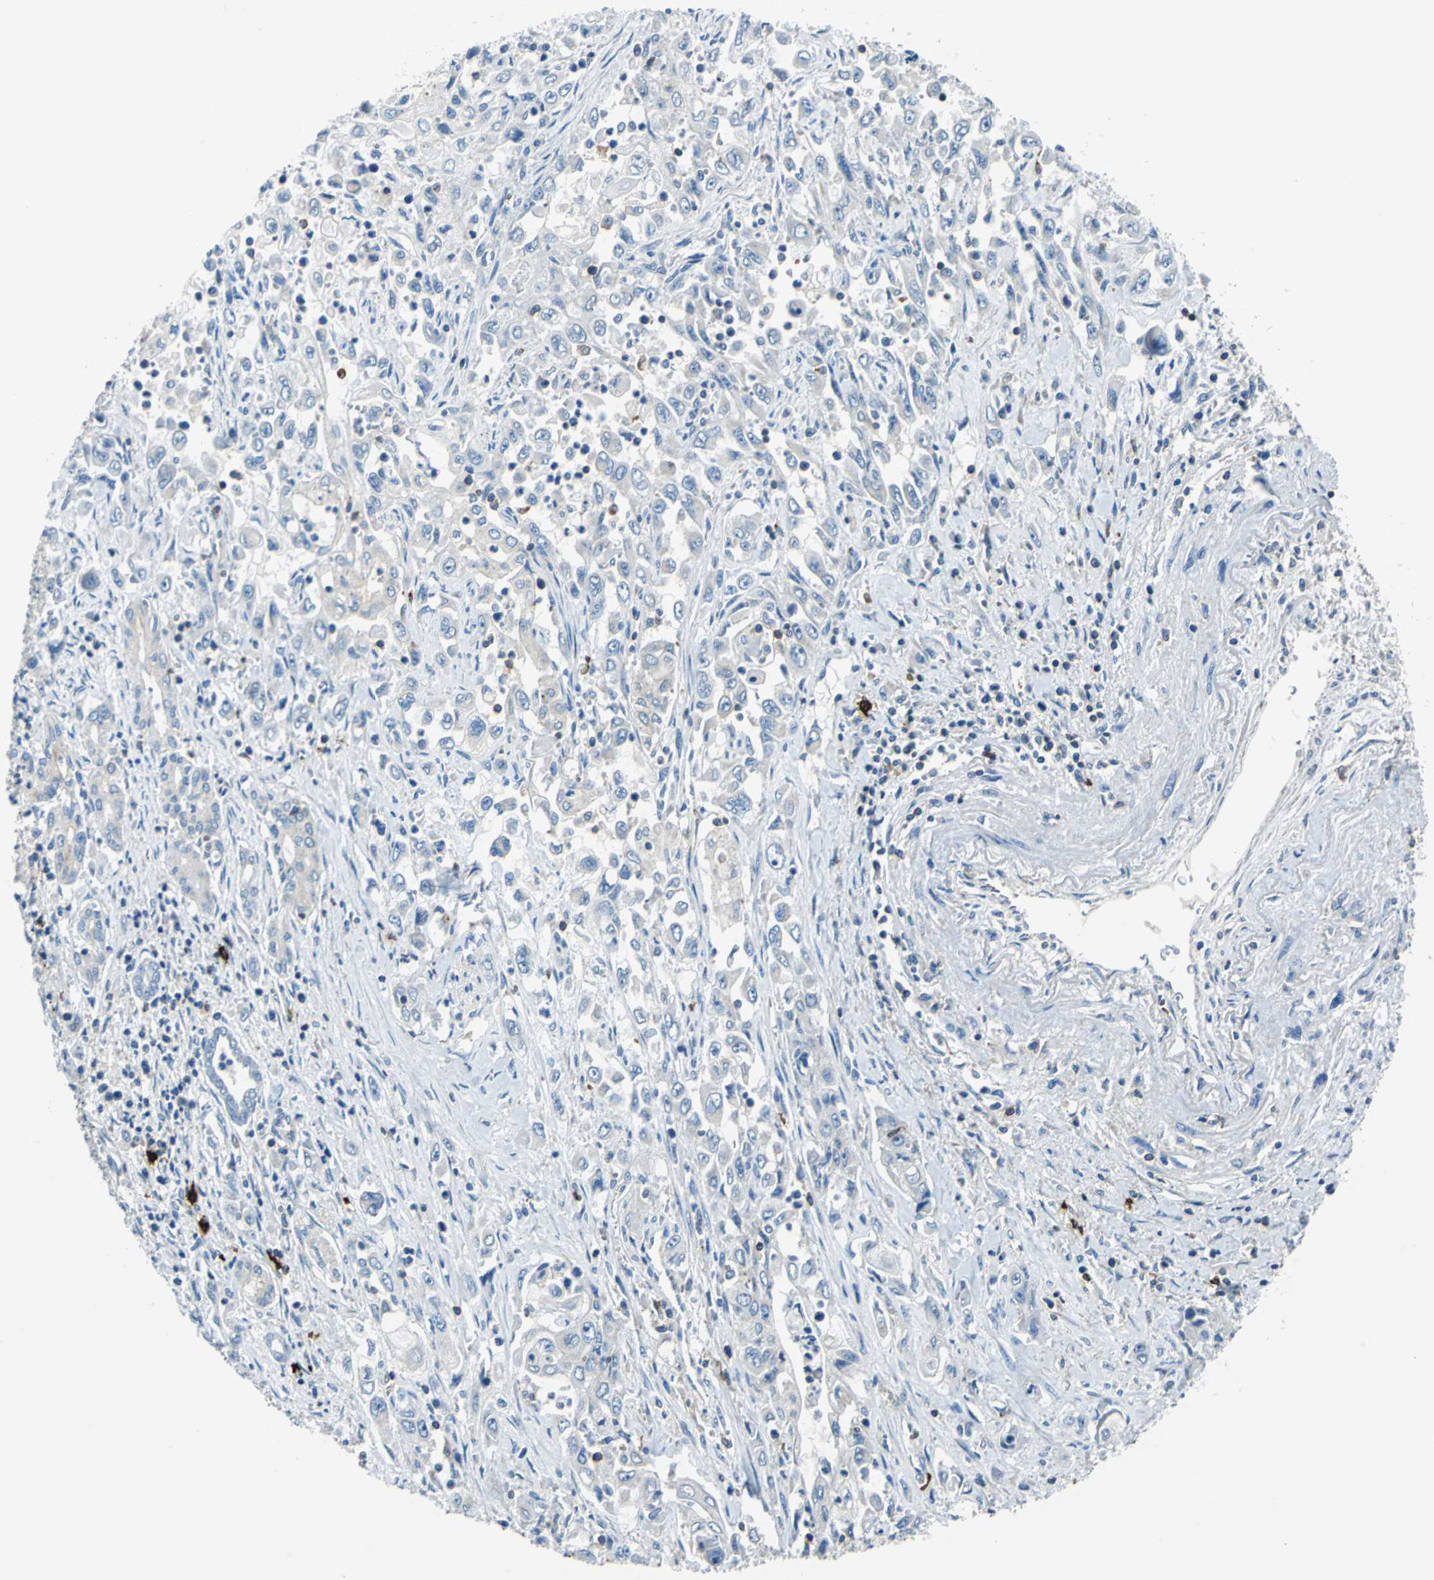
{"staining": {"intensity": "negative", "quantity": "none", "location": "none"}, "tissue": "pancreatic cancer", "cell_type": "Tumor cells", "image_type": "cancer", "snomed": [{"axis": "morphology", "description": "Adenocarcinoma, NOS"}, {"axis": "topography", "description": "Pancreas"}], "caption": "A histopathology image of adenocarcinoma (pancreatic) stained for a protein displays no brown staining in tumor cells.", "gene": "CPA3", "patient": {"sex": "male", "age": 70}}